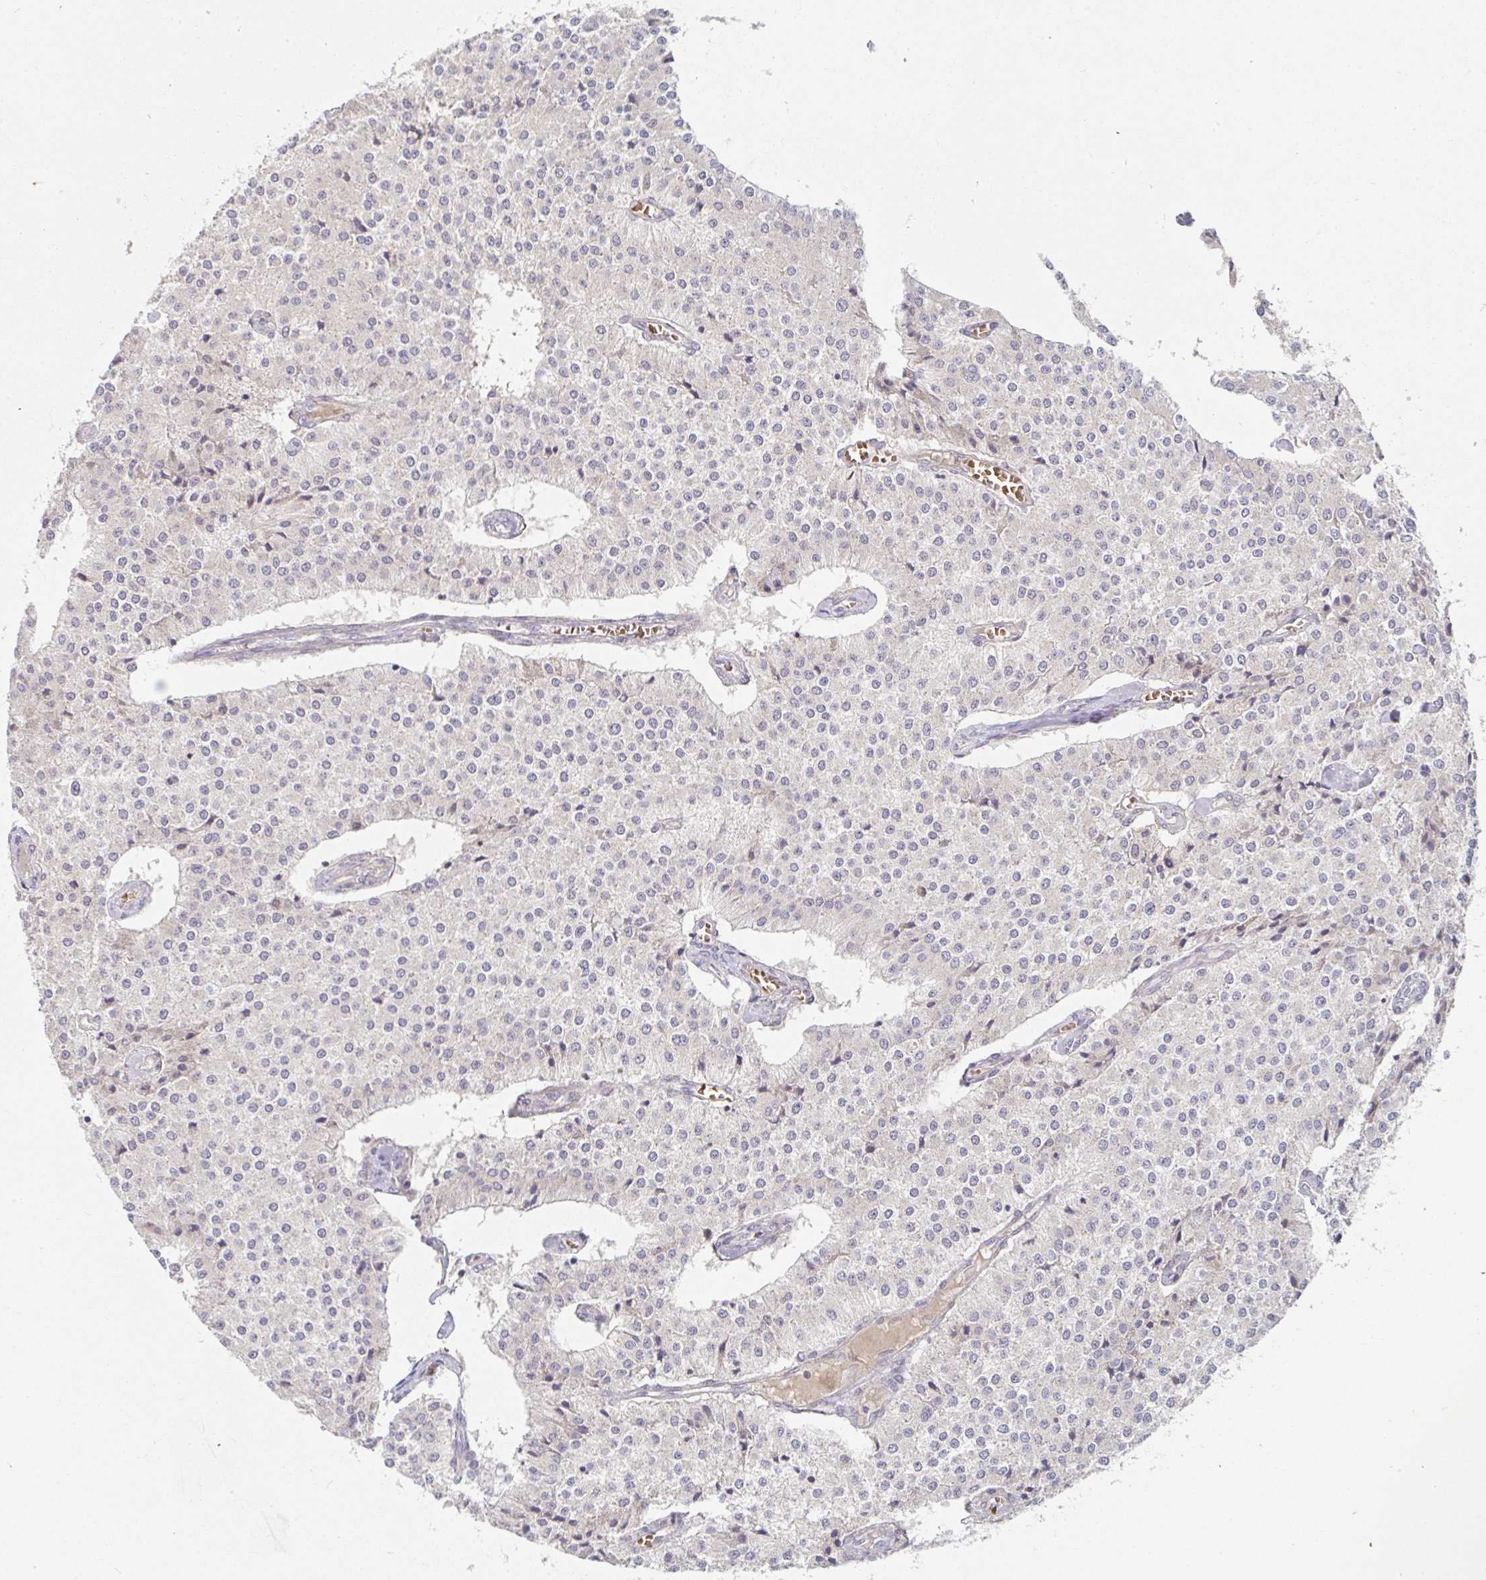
{"staining": {"intensity": "negative", "quantity": "none", "location": "none"}, "tissue": "carcinoid", "cell_type": "Tumor cells", "image_type": "cancer", "snomed": [{"axis": "morphology", "description": "Carcinoid, malignant, NOS"}, {"axis": "topography", "description": "Colon"}], "caption": "A high-resolution histopathology image shows immunohistochemistry (IHC) staining of carcinoid, which reveals no significant expression in tumor cells.", "gene": "DERL2", "patient": {"sex": "female", "age": 52}}